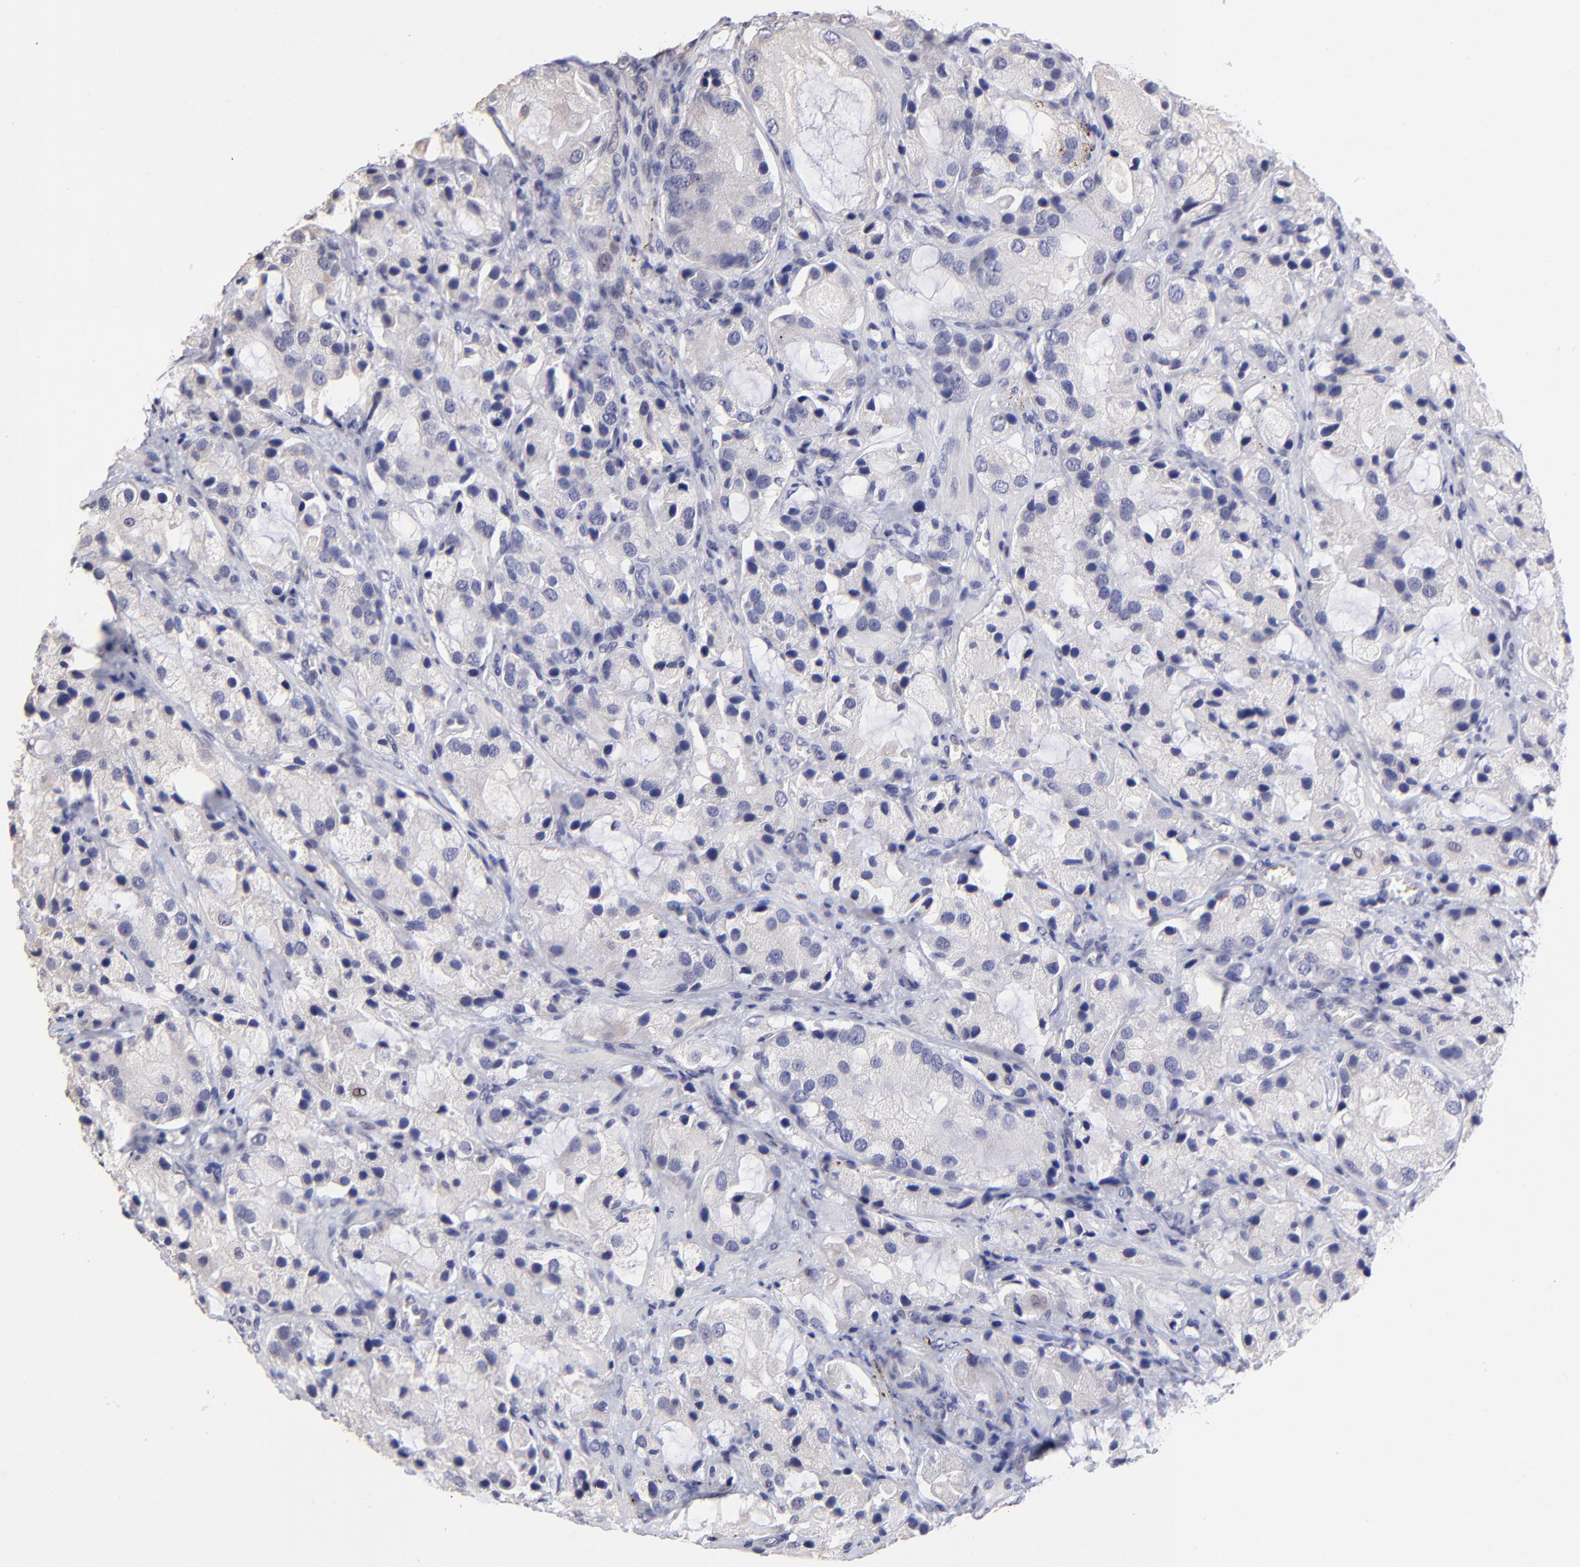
{"staining": {"intensity": "negative", "quantity": "none", "location": "none"}, "tissue": "prostate cancer", "cell_type": "Tumor cells", "image_type": "cancer", "snomed": [{"axis": "morphology", "description": "Adenocarcinoma, High grade"}, {"axis": "topography", "description": "Prostate"}], "caption": "DAB immunohistochemical staining of prostate adenocarcinoma (high-grade) displays no significant positivity in tumor cells.", "gene": "DNMT1", "patient": {"sex": "male", "age": 70}}